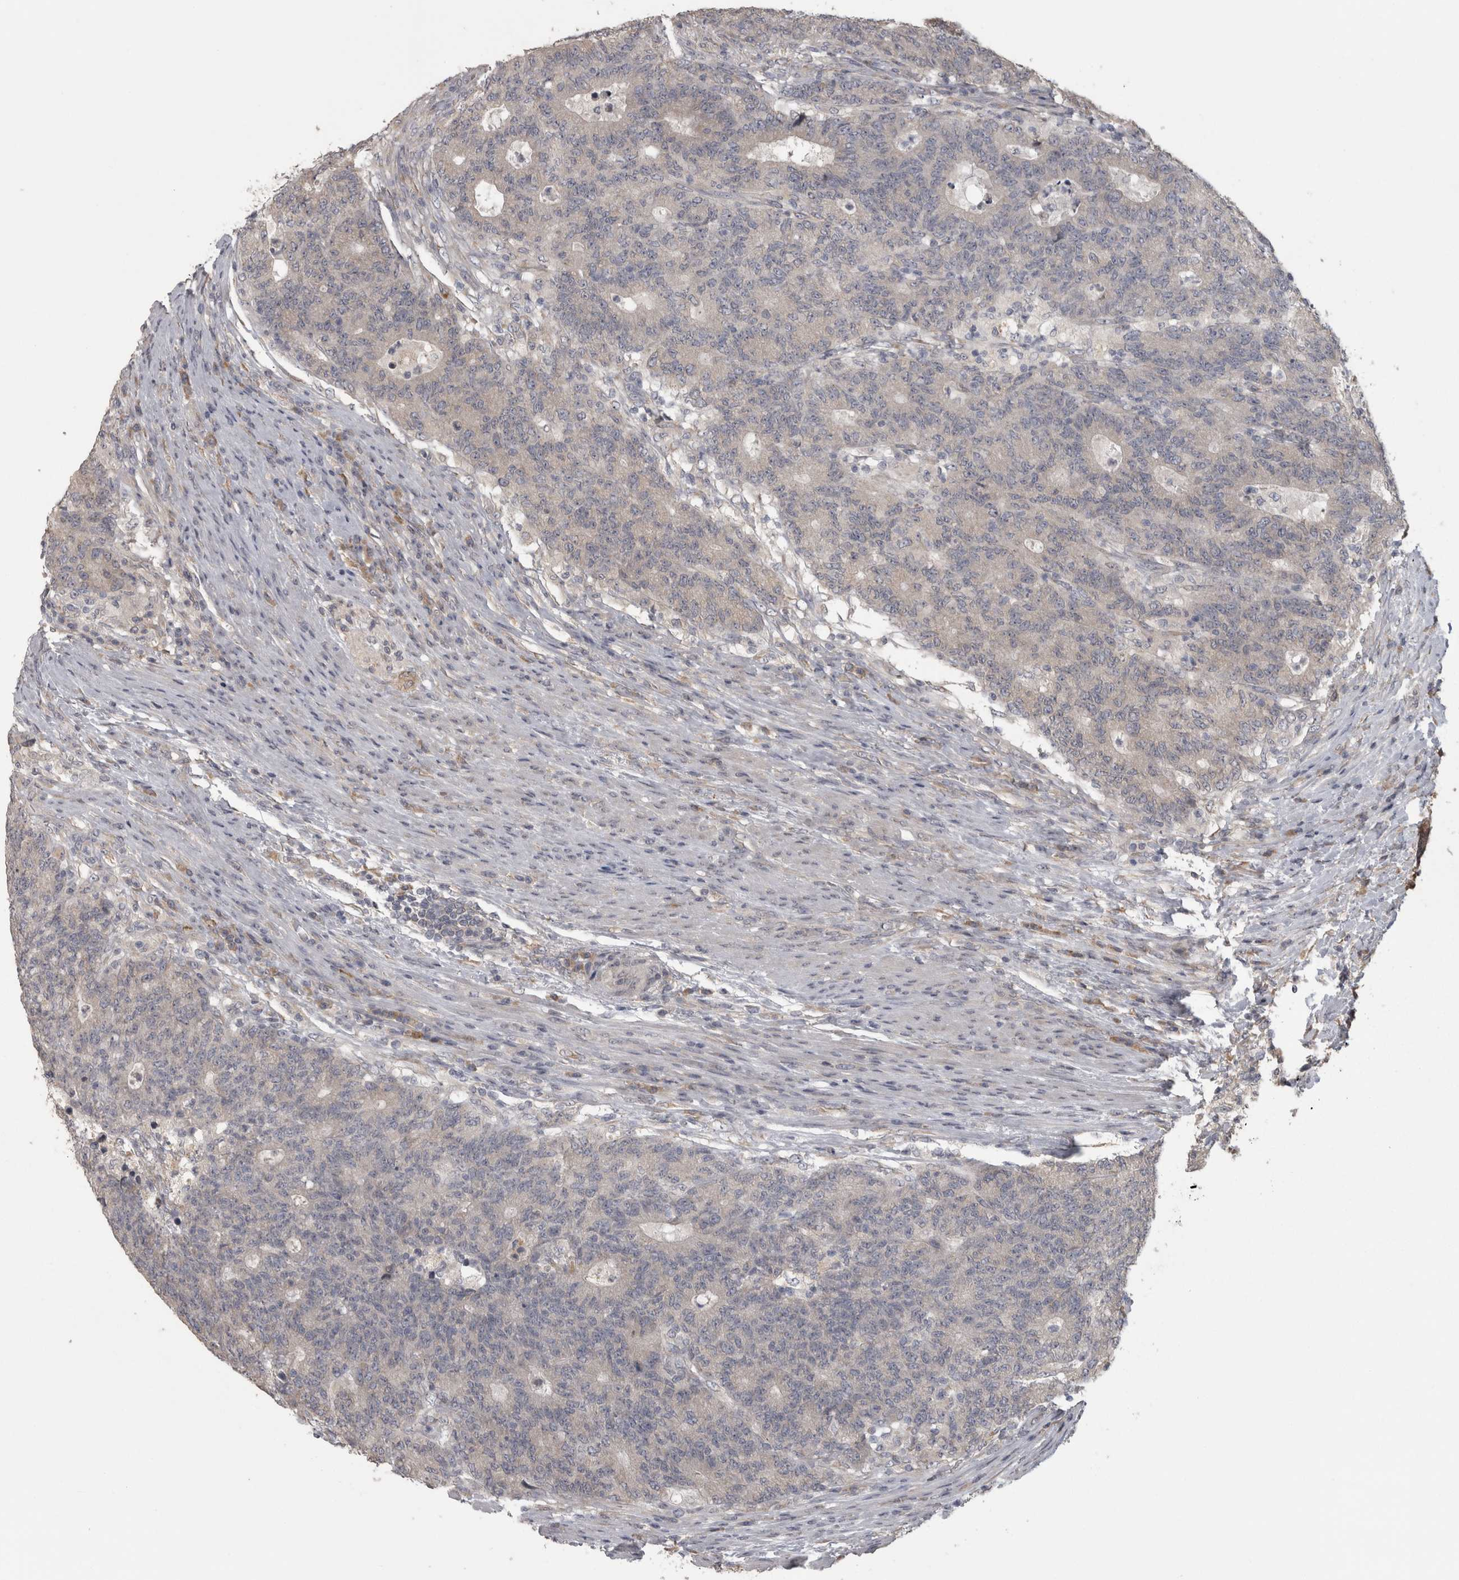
{"staining": {"intensity": "negative", "quantity": "none", "location": "none"}, "tissue": "colorectal cancer", "cell_type": "Tumor cells", "image_type": "cancer", "snomed": [{"axis": "morphology", "description": "Normal tissue, NOS"}, {"axis": "morphology", "description": "Adenocarcinoma, NOS"}, {"axis": "topography", "description": "Colon"}], "caption": "IHC of human colorectal cancer demonstrates no positivity in tumor cells.", "gene": "RAB29", "patient": {"sex": "female", "age": 75}}